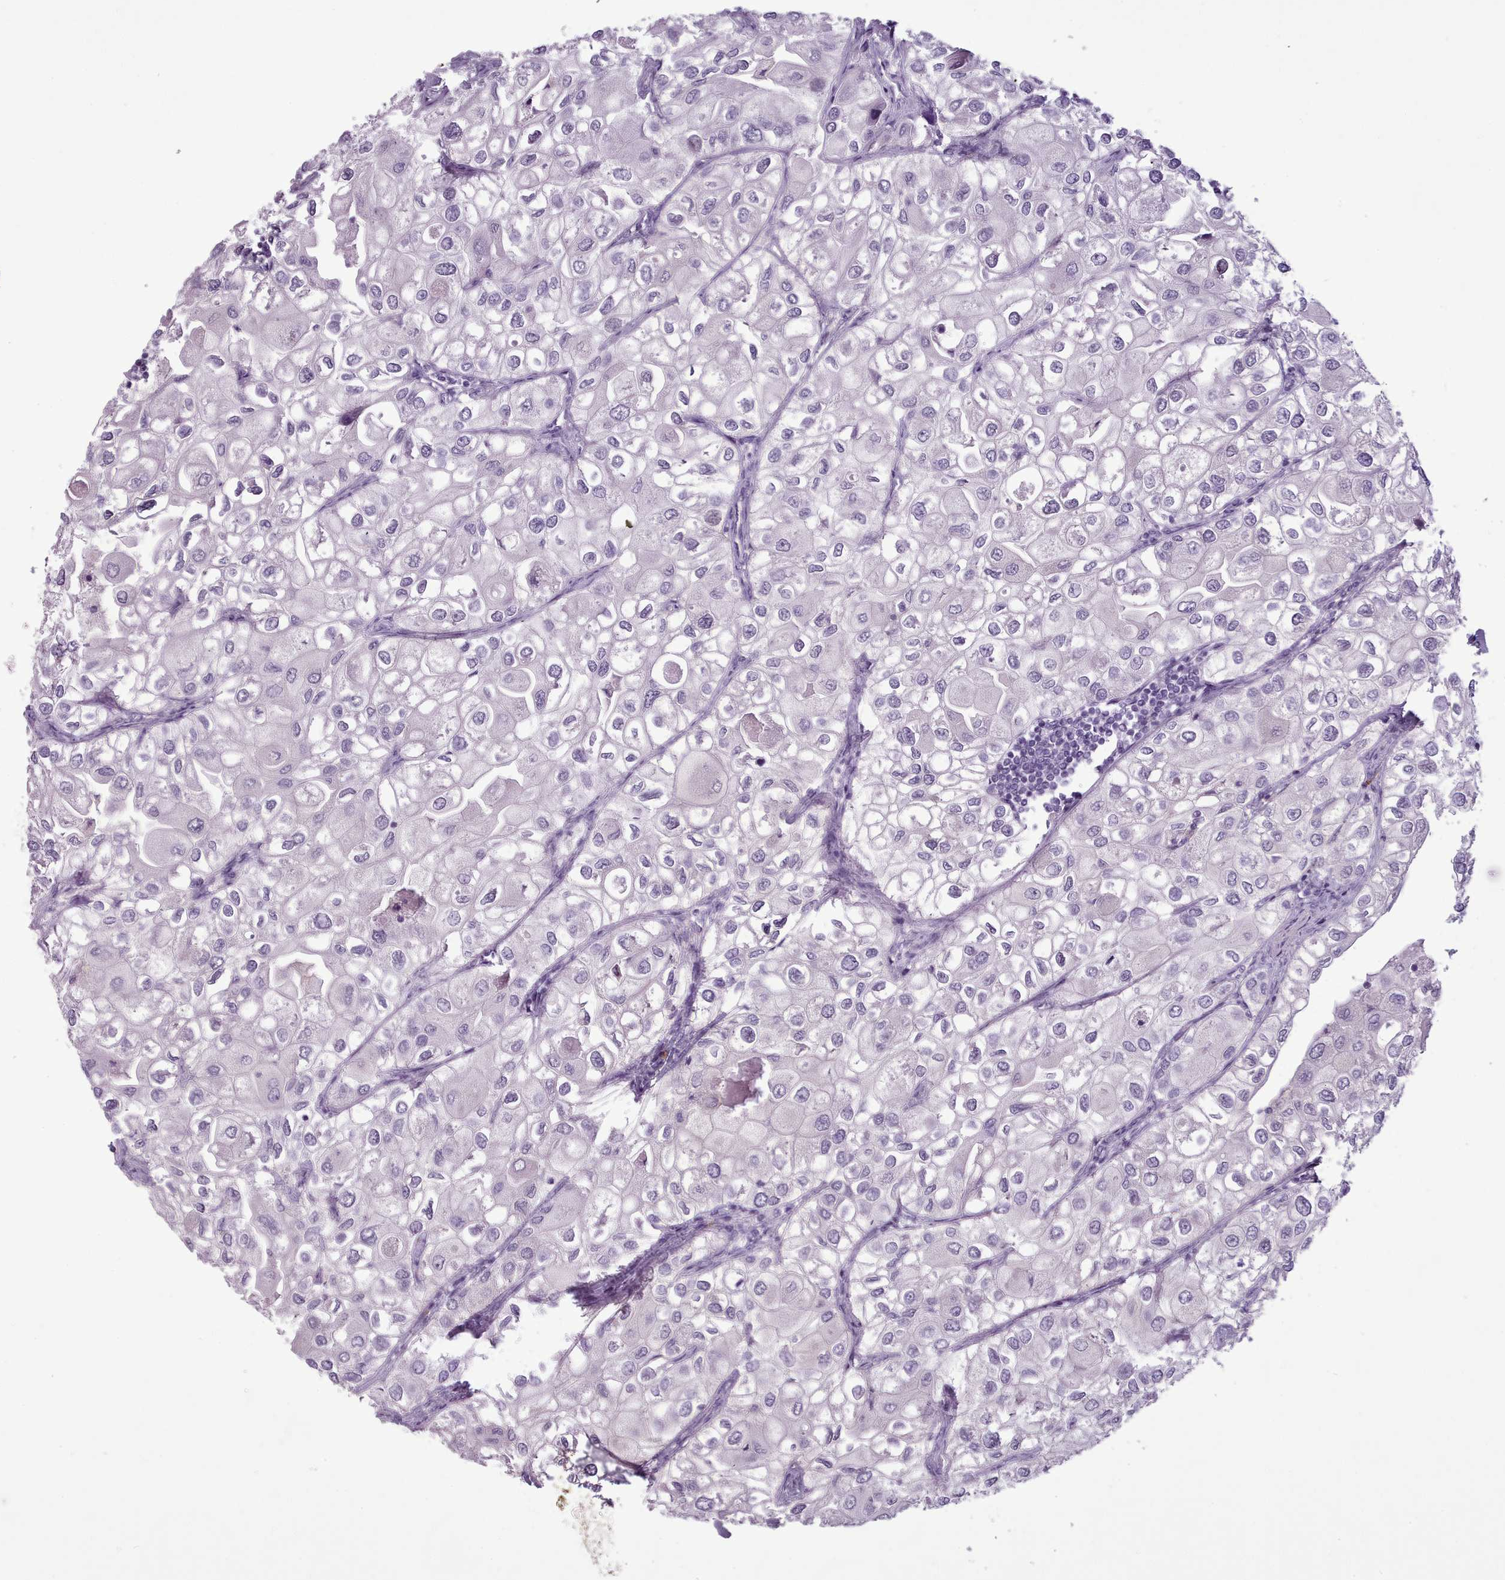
{"staining": {"intensity": "weak", "quantity": "<25%", "location": "cytoplasmic/membranous"}, "tissue": "urothelial cancer", "cell_type": "Tumor cells", "image_type": "cancer", "snomed": [{"axis": "morphology", "description": "Urothelial carcinoma, High grade"}, {"axis": "topography", "description": "Urinary bladder"}], "caption": "Protein analysis of urothelial cancer displays no significant expression in tumor cells. The staining was performed using DAB to visualize the protein expression in brown, while the nuclei were stained in blue with hematoxylin (Magnification: 20x).", "gene": "NDST2", "patient": {"sex": "male", "age": 64}}